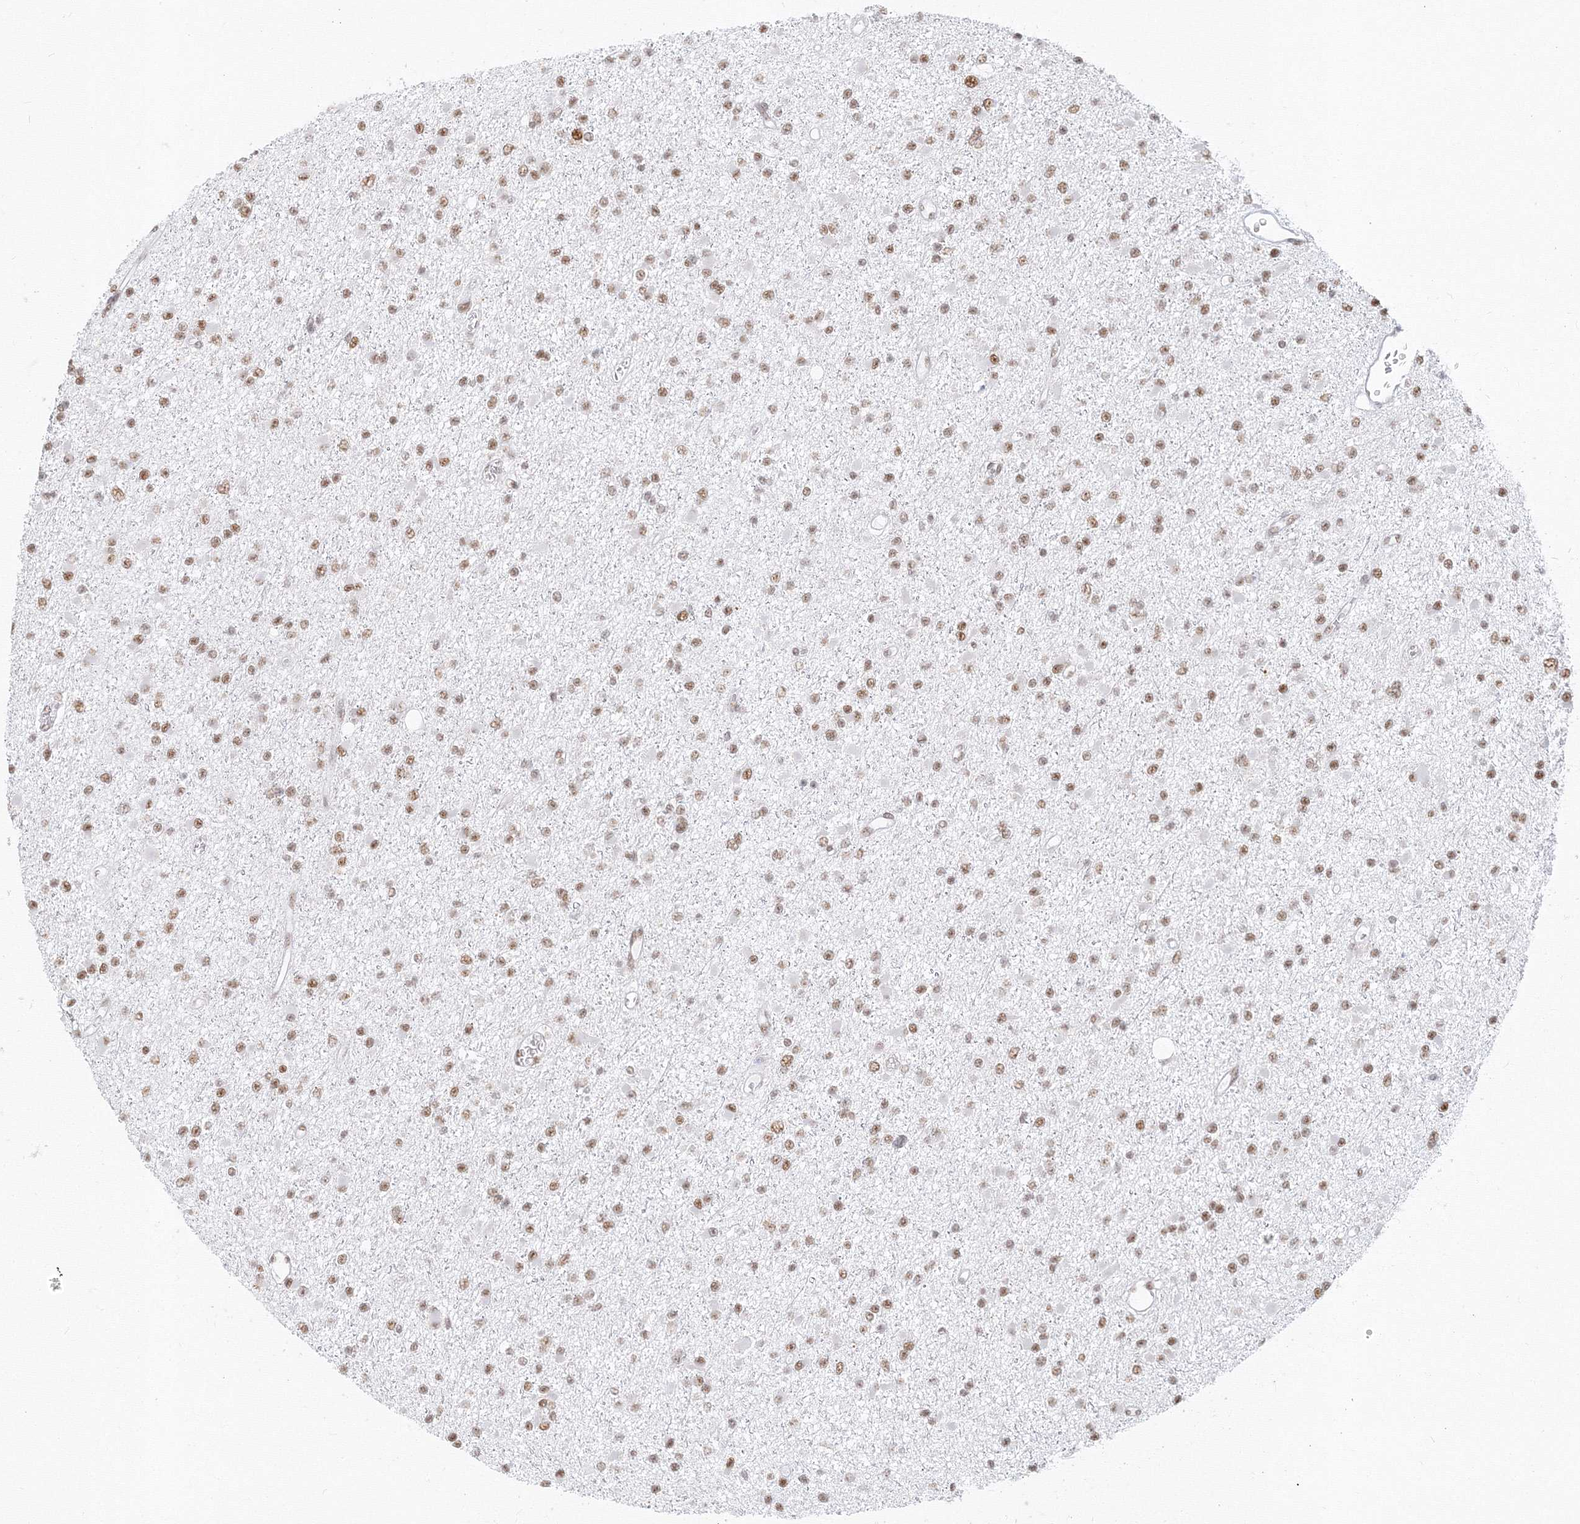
{"staining": {"intensity": "moderate", "quantity": ">75%", "location": "nuclear"}, "tissue": "glioma", "cell_type": "Tumor cells", "image_type": "cancer", "snomed": [{"axis": "morphology", "description": "Glioma, malignant, Low grade"}, {"axis": "topography", "description": "Brain"}], "caption": "Low-grade glioma (malignant) was stained to show a protein in brown. There is medium levels of moderate nuclear positivity in about >75% of tumor cells.", "gene": "PPP4R2", "patient": {"sex": "female", "age": 22}}